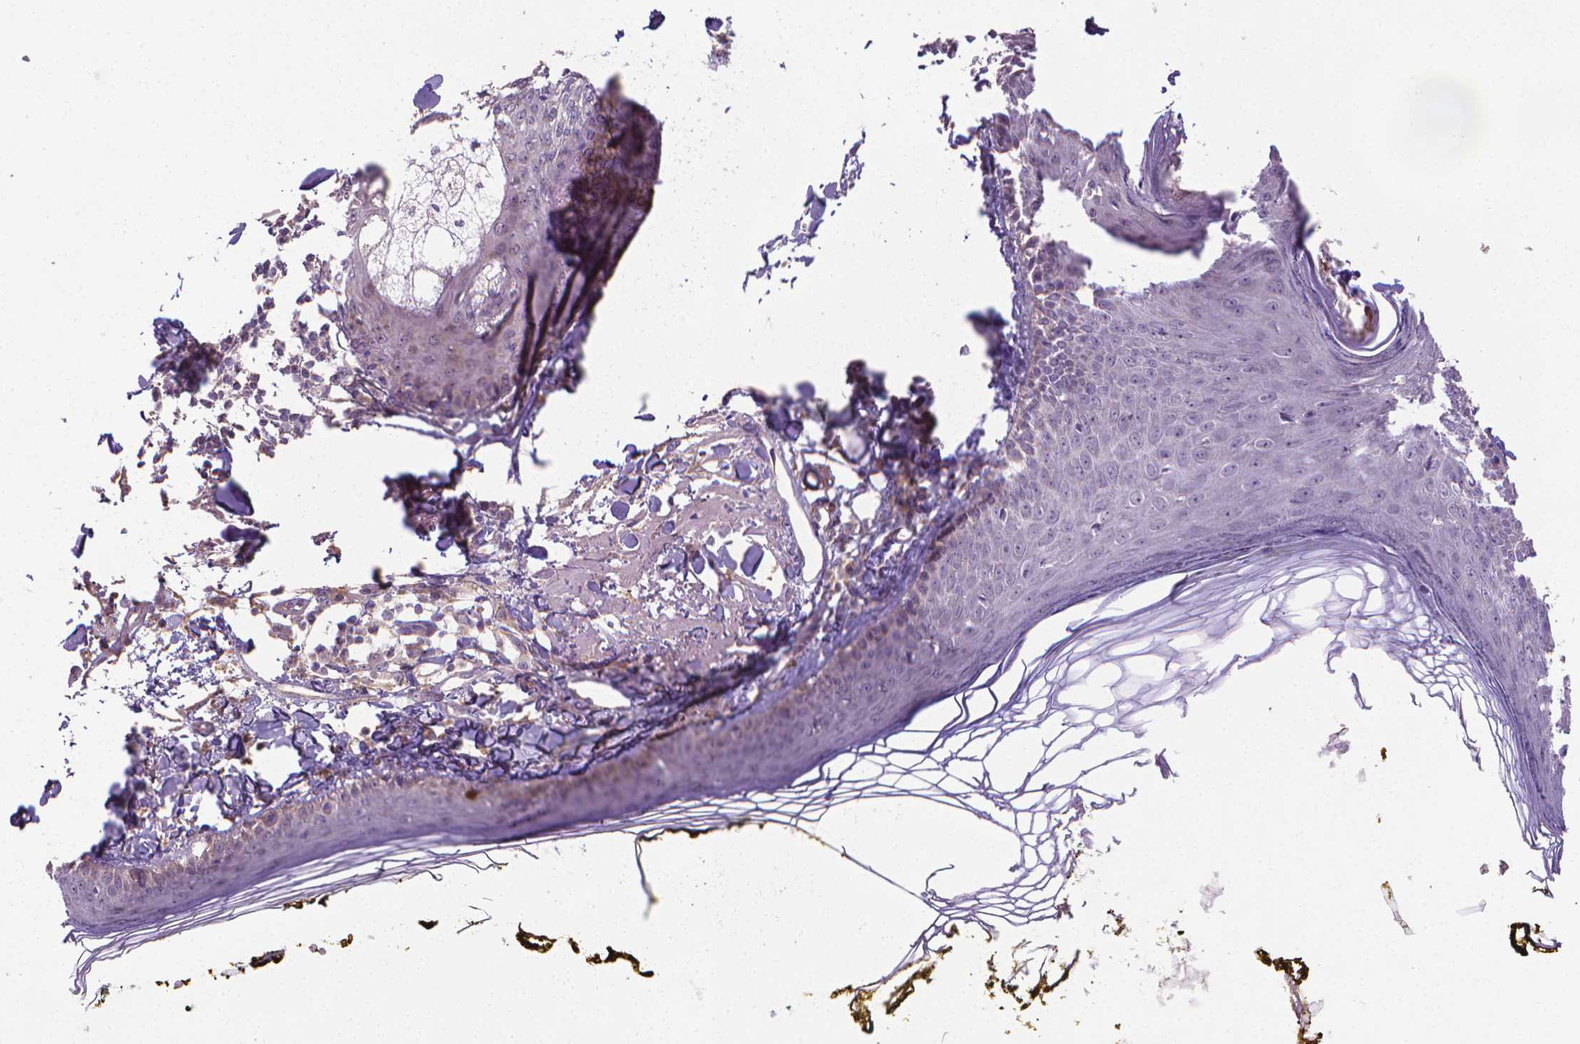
{"staining": {"intensity": "weak", "quantity": "<25%", "location": "cytoplasmic/membranous"}, "tissue": "skin", "cell_type": "Fibroblasts", "image_type": "normal", "snomed": [{"axis": "morphology", "description": "Normal tissue, NOS"}, {"axis": "topography", "description": "Skin"}], "caption": "DAB immunohistochemical staining of benign skin shows no significant positivity in fibroblasts. (Brightfield microscopy of DAB immunohistochemistry (IHC) at high magnification).", "gene": "GPR63", "patient": {"sex": "male", "age": 76}}